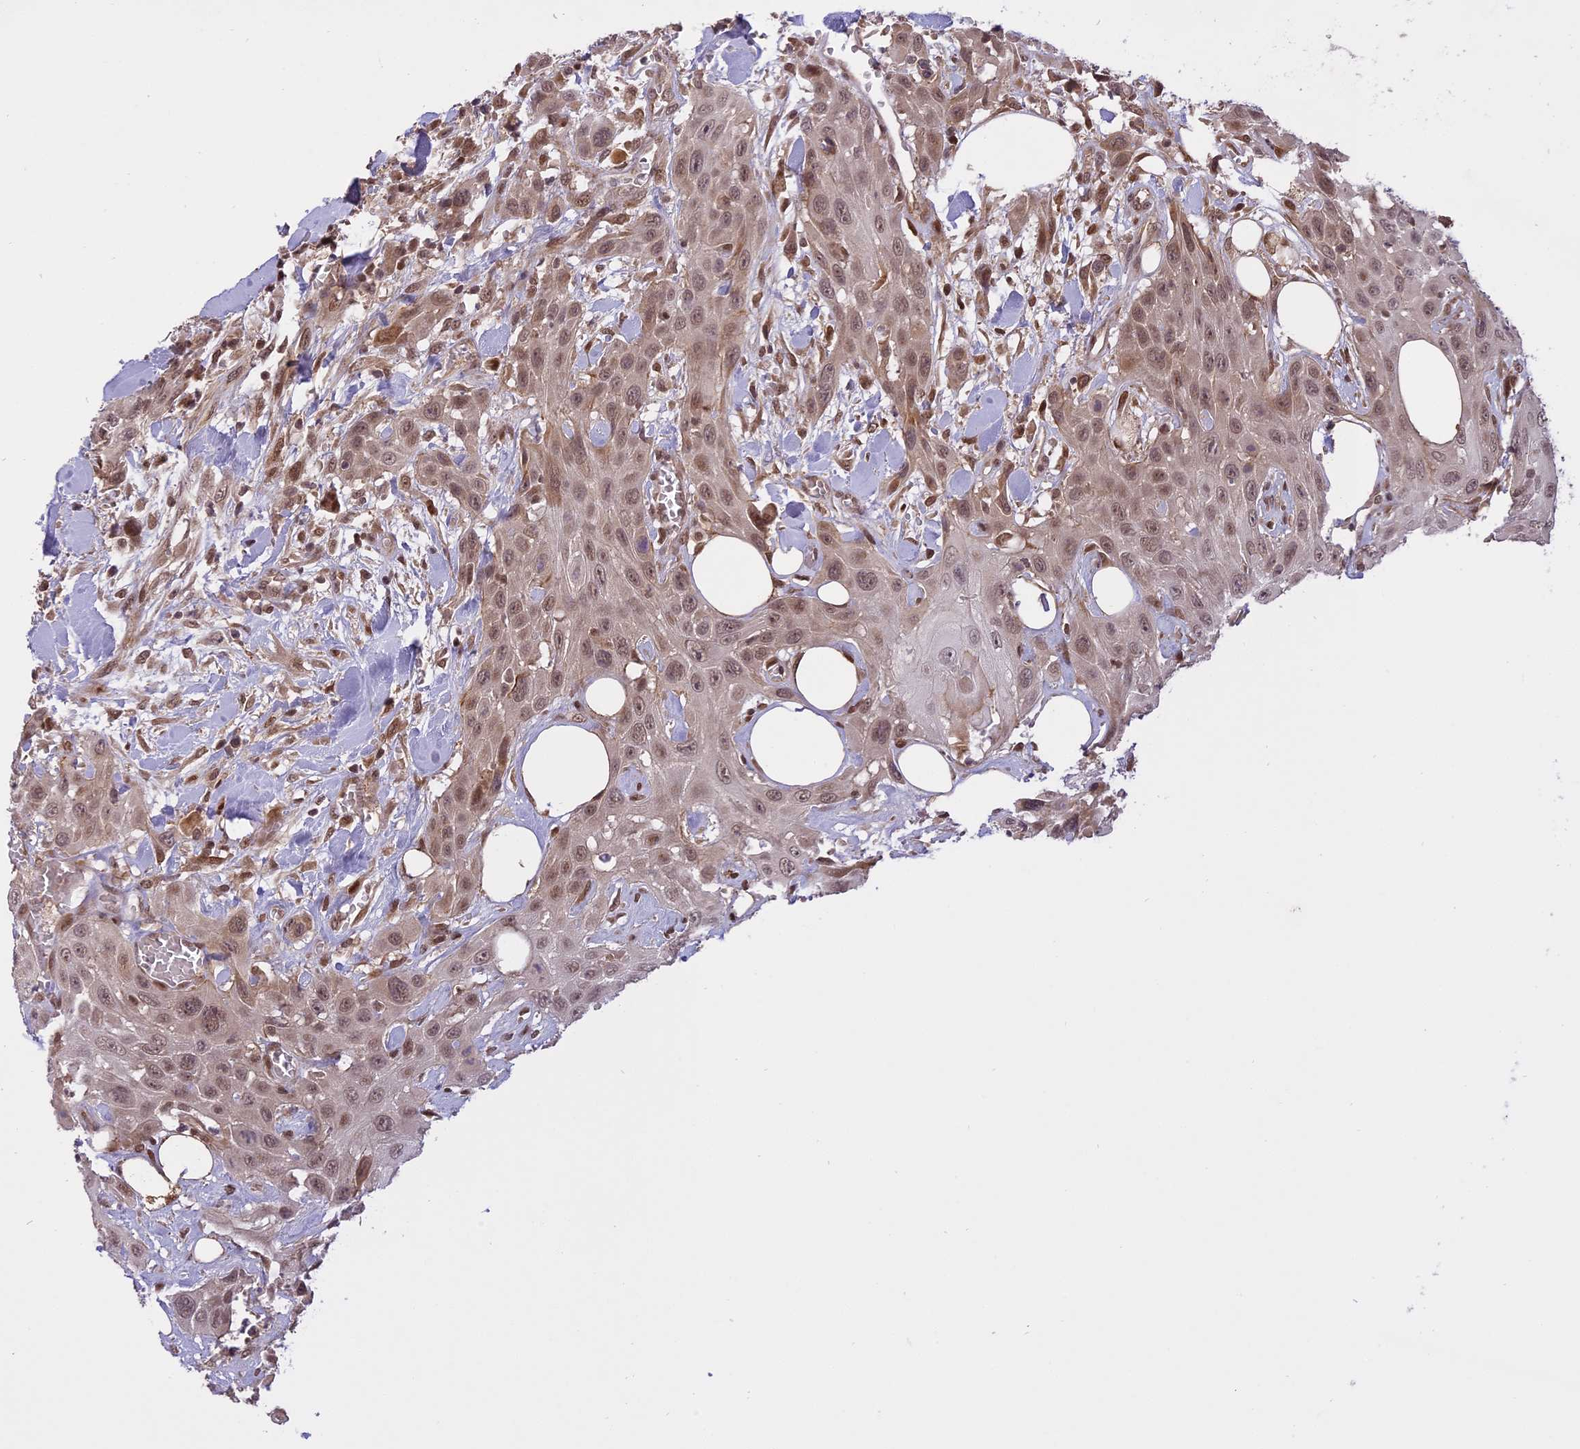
{"staining": {"intensity": "weak", "quantity": ">75%", "location": "cytoplasmic/membranous,nuclear"}, "tissue": "head and neck cancer", "cell_type": "Tumor cells", "image_type": "cancer", "snomed": [{"axis": "morphology", "description": "Squamous cell carcinoma, NOS"}, {"axis": "topography", "description": "Head-Neck"}], "caption": "DAB immunohistochemical staining of human squamous cell carcinoma (head and neck) reveals weak cytoplasmic/membranous and nuclear protein expression in approximately >75% of tumor cells.", "gene": "PRELID2", "patient": {"sex": "male", "age": 81}}